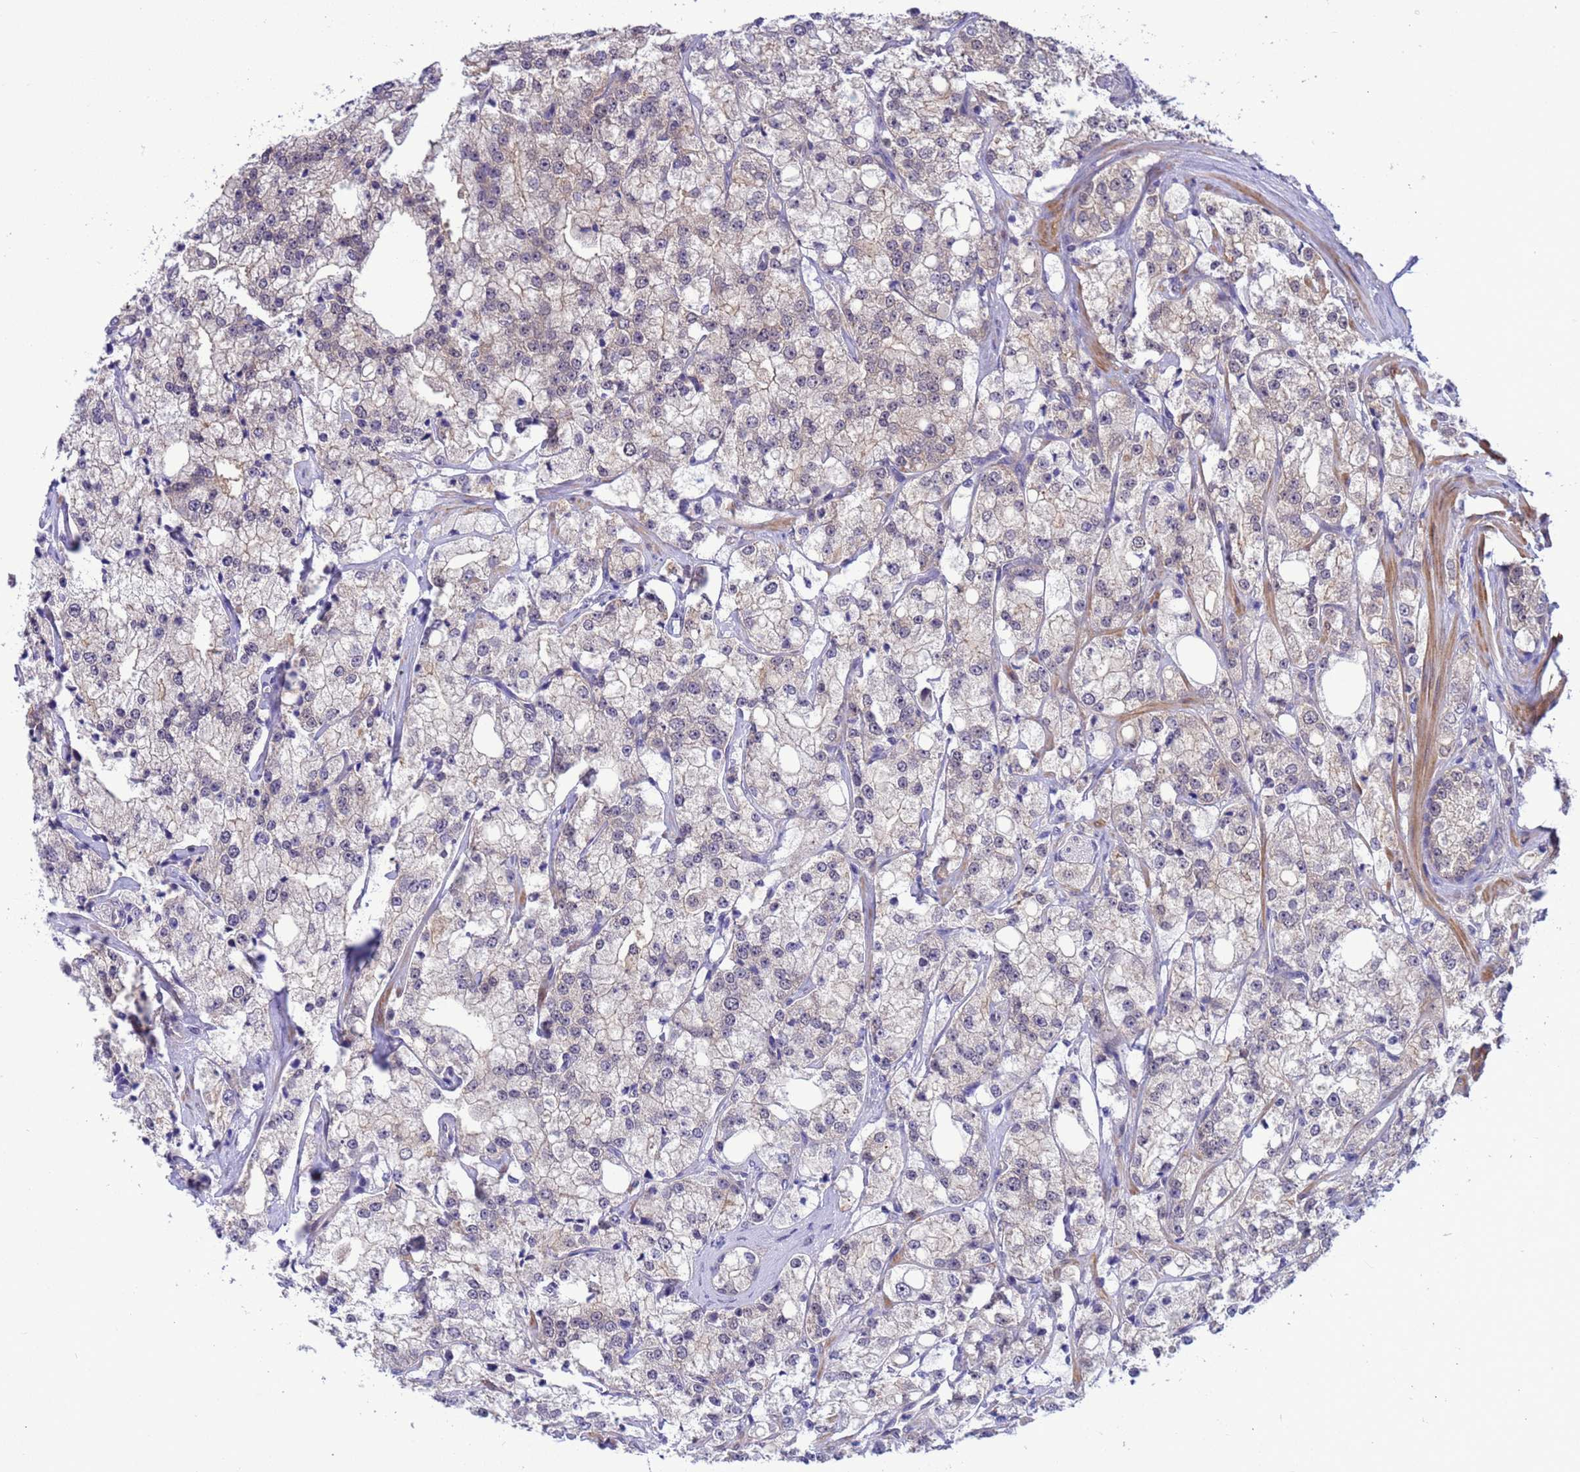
{"staining": {"intensity": "negative", "quantity": "none", "location": "none"}, "tissue": "prostate cancer", "cell_type": "Tumor cells", "image_type": "cancer", "snomed": [{"axis": "morphology", "description": "Adenocarcinoma, High grade"}, {"axis": "topography", "description": "Prostate"}], "caption": "High-grade adenocarcinoma (prostate) was stained to show a protein in brown. There is no significant expression in tumor cells.", "gene": "ZNF461", "patient": {"sex": "male", "age": 64}}